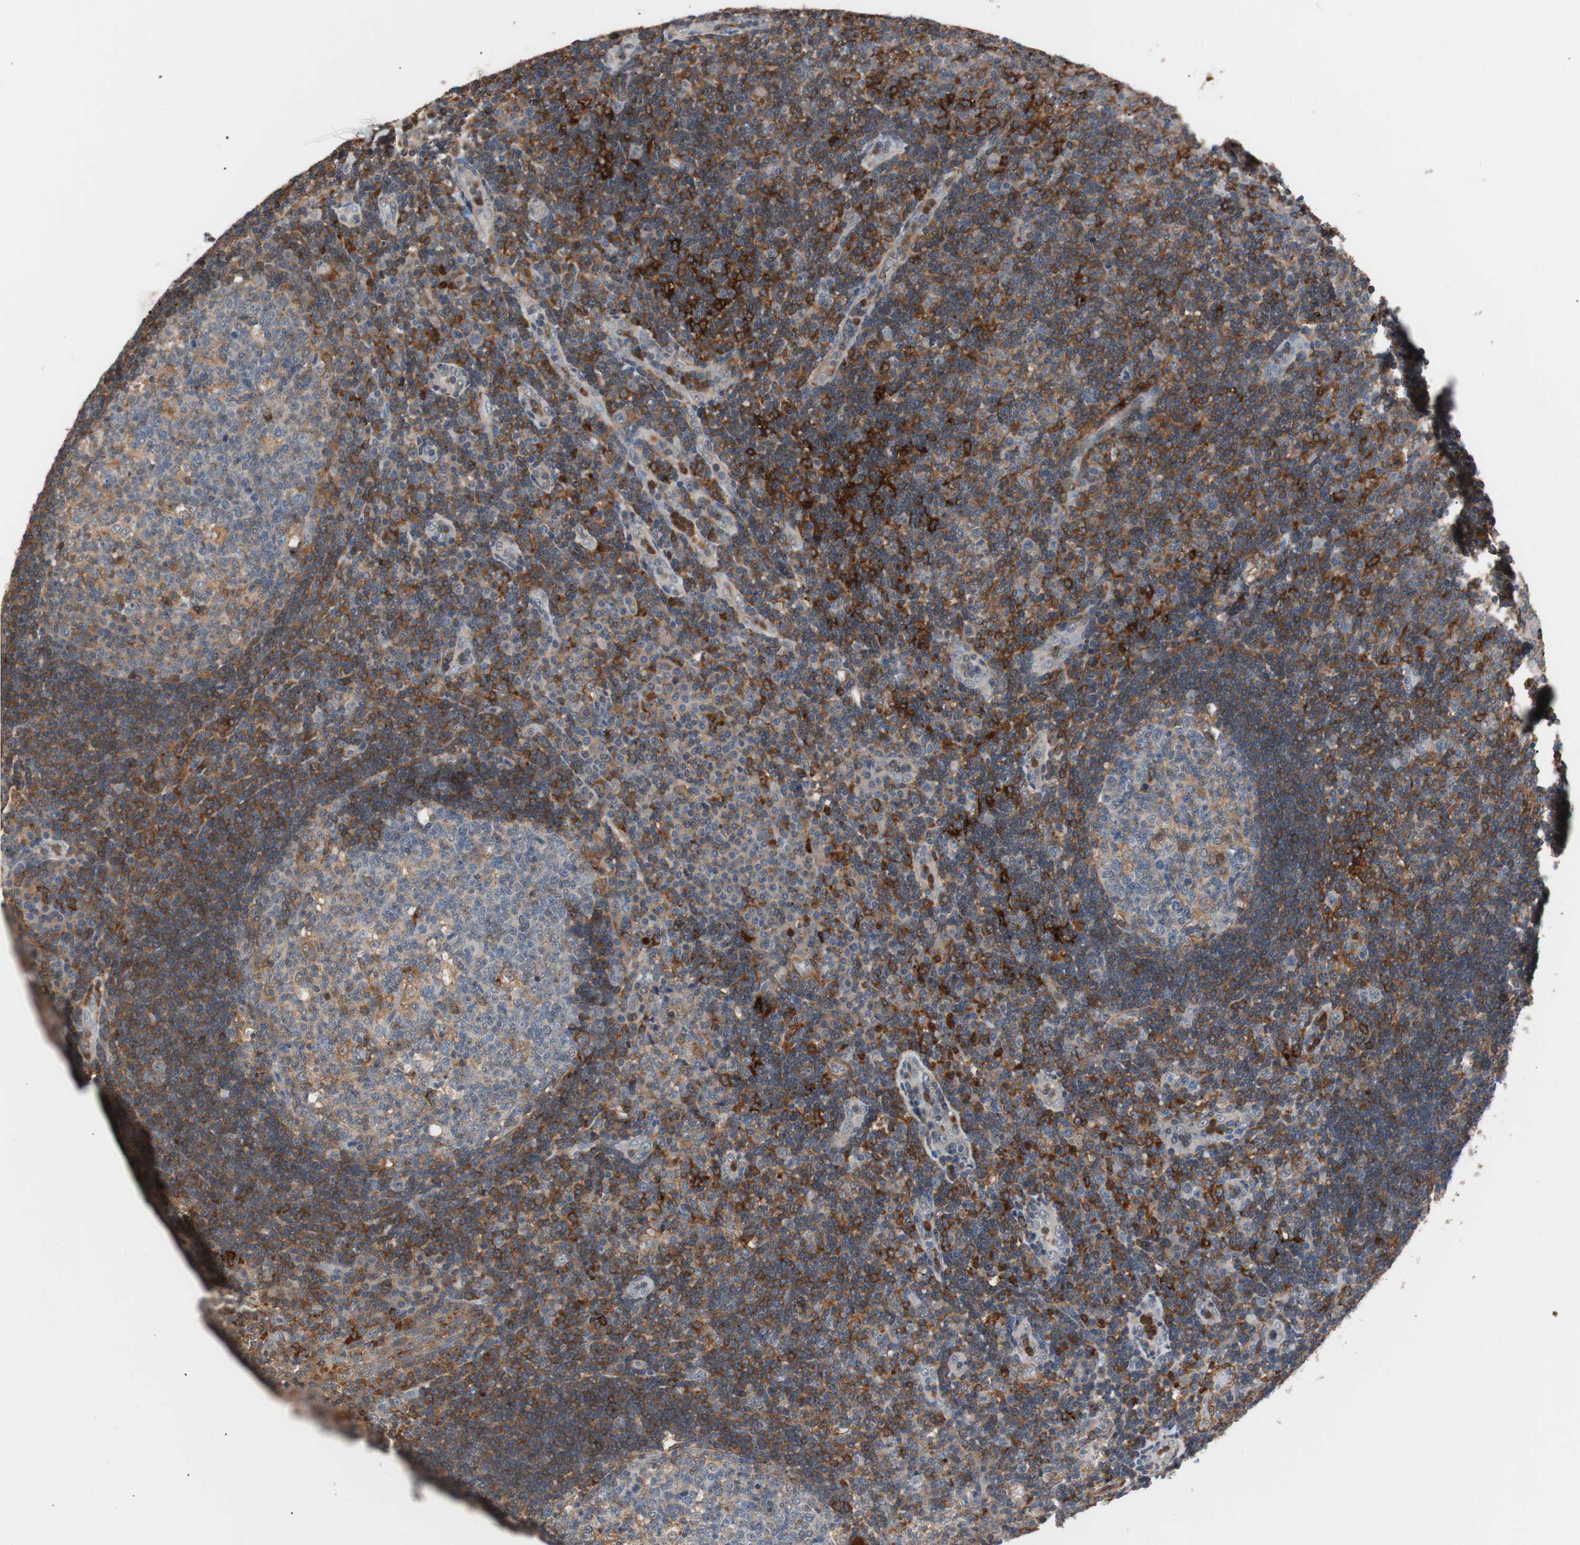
{"staining": {"intensity": "moderate", "quantity": "25%-75%", "location": "cytoplasmic/membranous"}, "tissue": "tonsil", "cell_type": "Germinal center cells", "image_type": "normal", "snomed": [{"axis": "morphology", "description": "Normal tissue, NOS"}, {"axis": "topography", "description": "Tonsil"}], "caption": "This is a micrograph of immunohistochemistry staining of benign tonsil, which shows moderate expression in the cytoplasmic/membranous of germinal center cells.", "gene": "LITAF", "patient": {"sex": "female", "age": 40}}